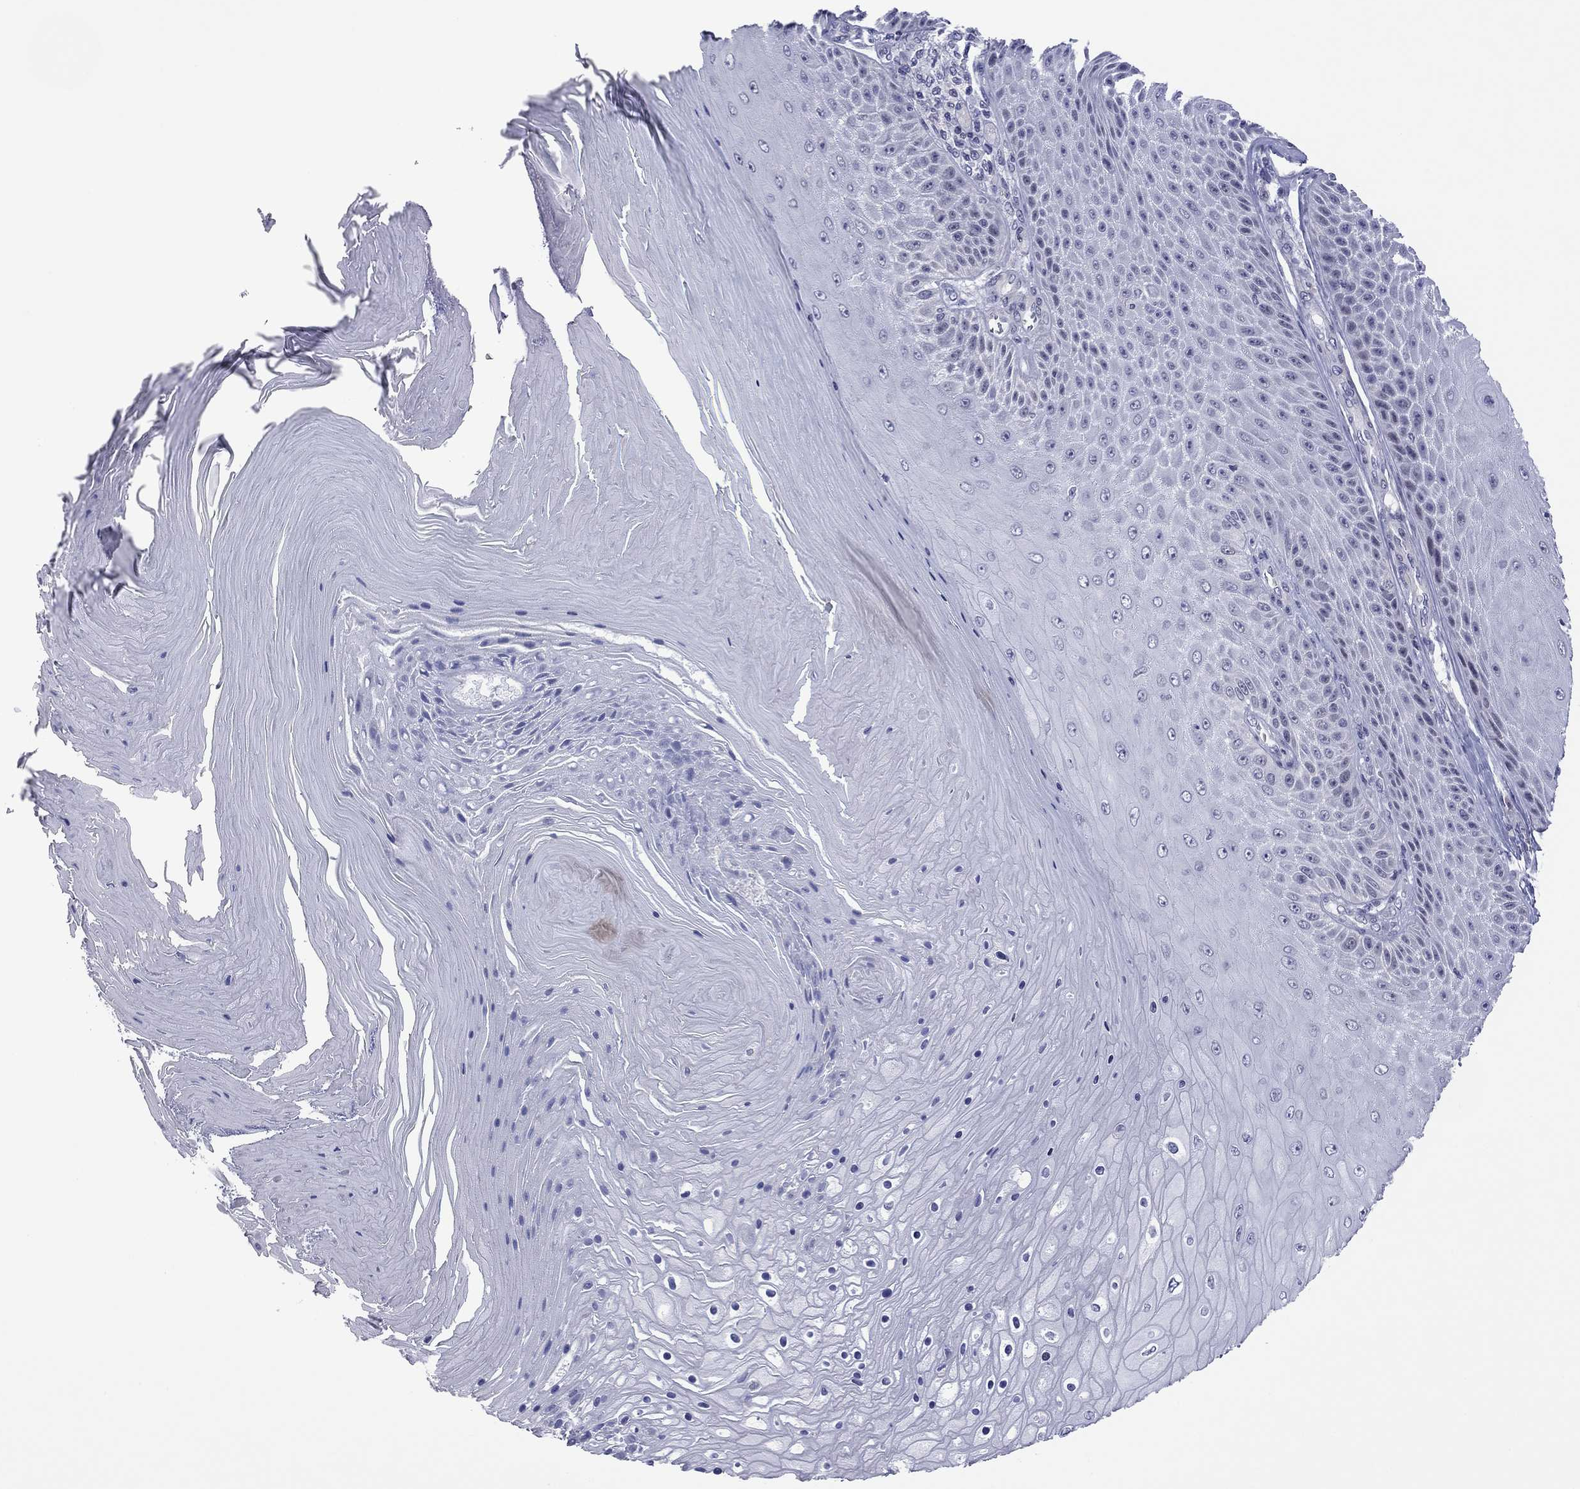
{"staining": {"intensity": "negative", "quantity": "none", "location": "none"}, "tissue": "skin cancer", "cell_type": "Tumor cells", "image_type": "cancer", "snomed": [{"axis": "morphology", "description": "Squamous cell carcinoma, NOS"}, {"axis": "topography", "description": "Skin"}], "caption": "A histopathology image of human skin squamous cell carcinoma is negative for staining in tumor cells. The staining was performed using DAB (3,3'-diaminobenzidine) to visualize the protein expression in brown, while the nuclei were stained in blue with hematoxylin (Magnification: 20x).", "gene": "POU5F2", "patient": {"sex": "male", "age": 62}}